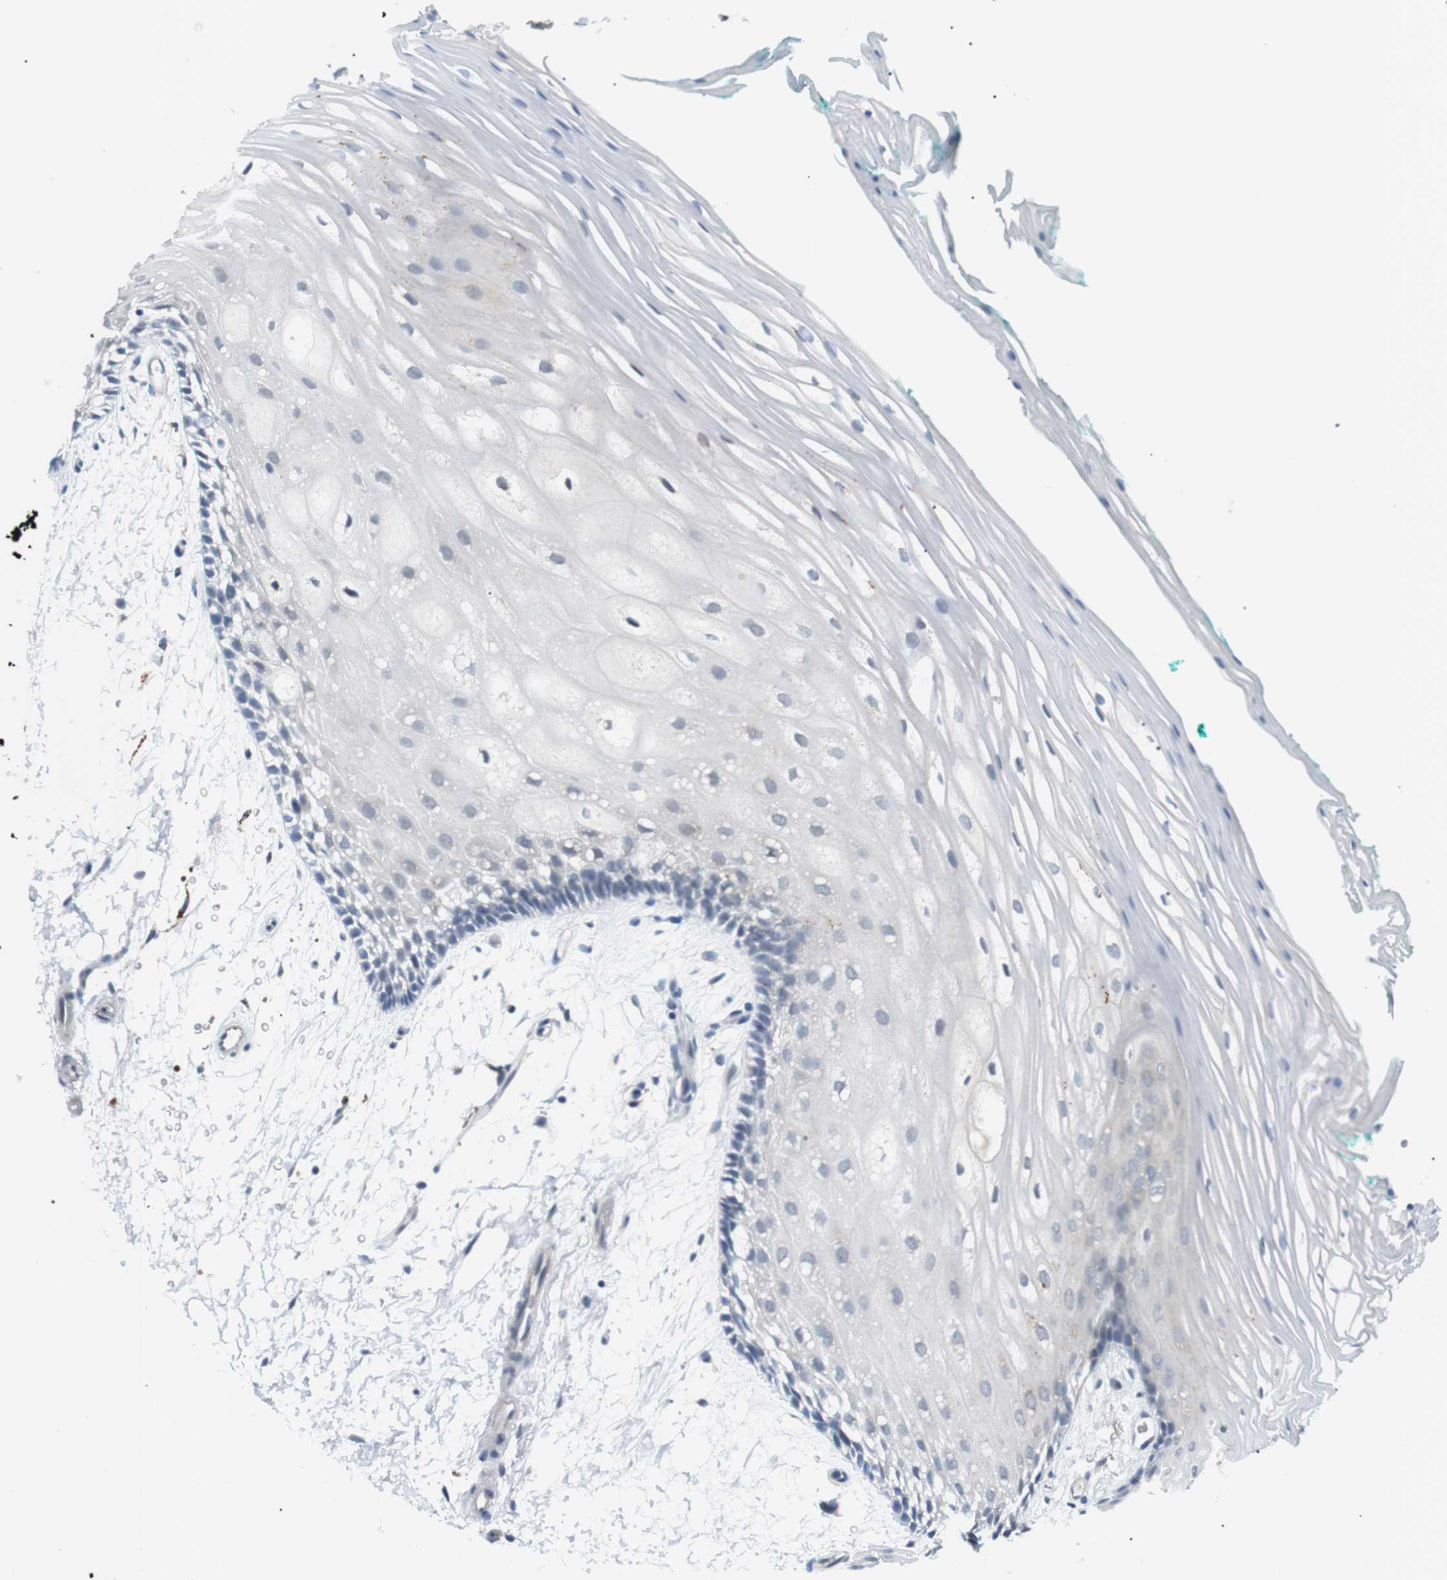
{"staining": {"intensity": "negative", "quantity": "none", "location": "none"}, "tissue": "oral mucosa", "cell_type": "Squamous epithelial cells", "image_type": "normal", "snomed": [{"axis": "morphology", "description": "Normal tissue, NOS"}, {"axis": "topography", "description": "Skeletal muscle"}, {"axis": "topography", "description": "Oral tissue"}, {"axis": "topography", "description": "Peripheral nerve tissue"}], "caption": "Histopathology image shows no protein positivity in squamous epithelial cells of normal oral mucosa. Brightfield microscopy of IHC stained with DAB (3,3'-diaminobenzidine) (brown) and hematoxylin (blue), captured at high magnification.", "gene": "B4GALNT2", "patient": {"sex": "female", "age": 84}}